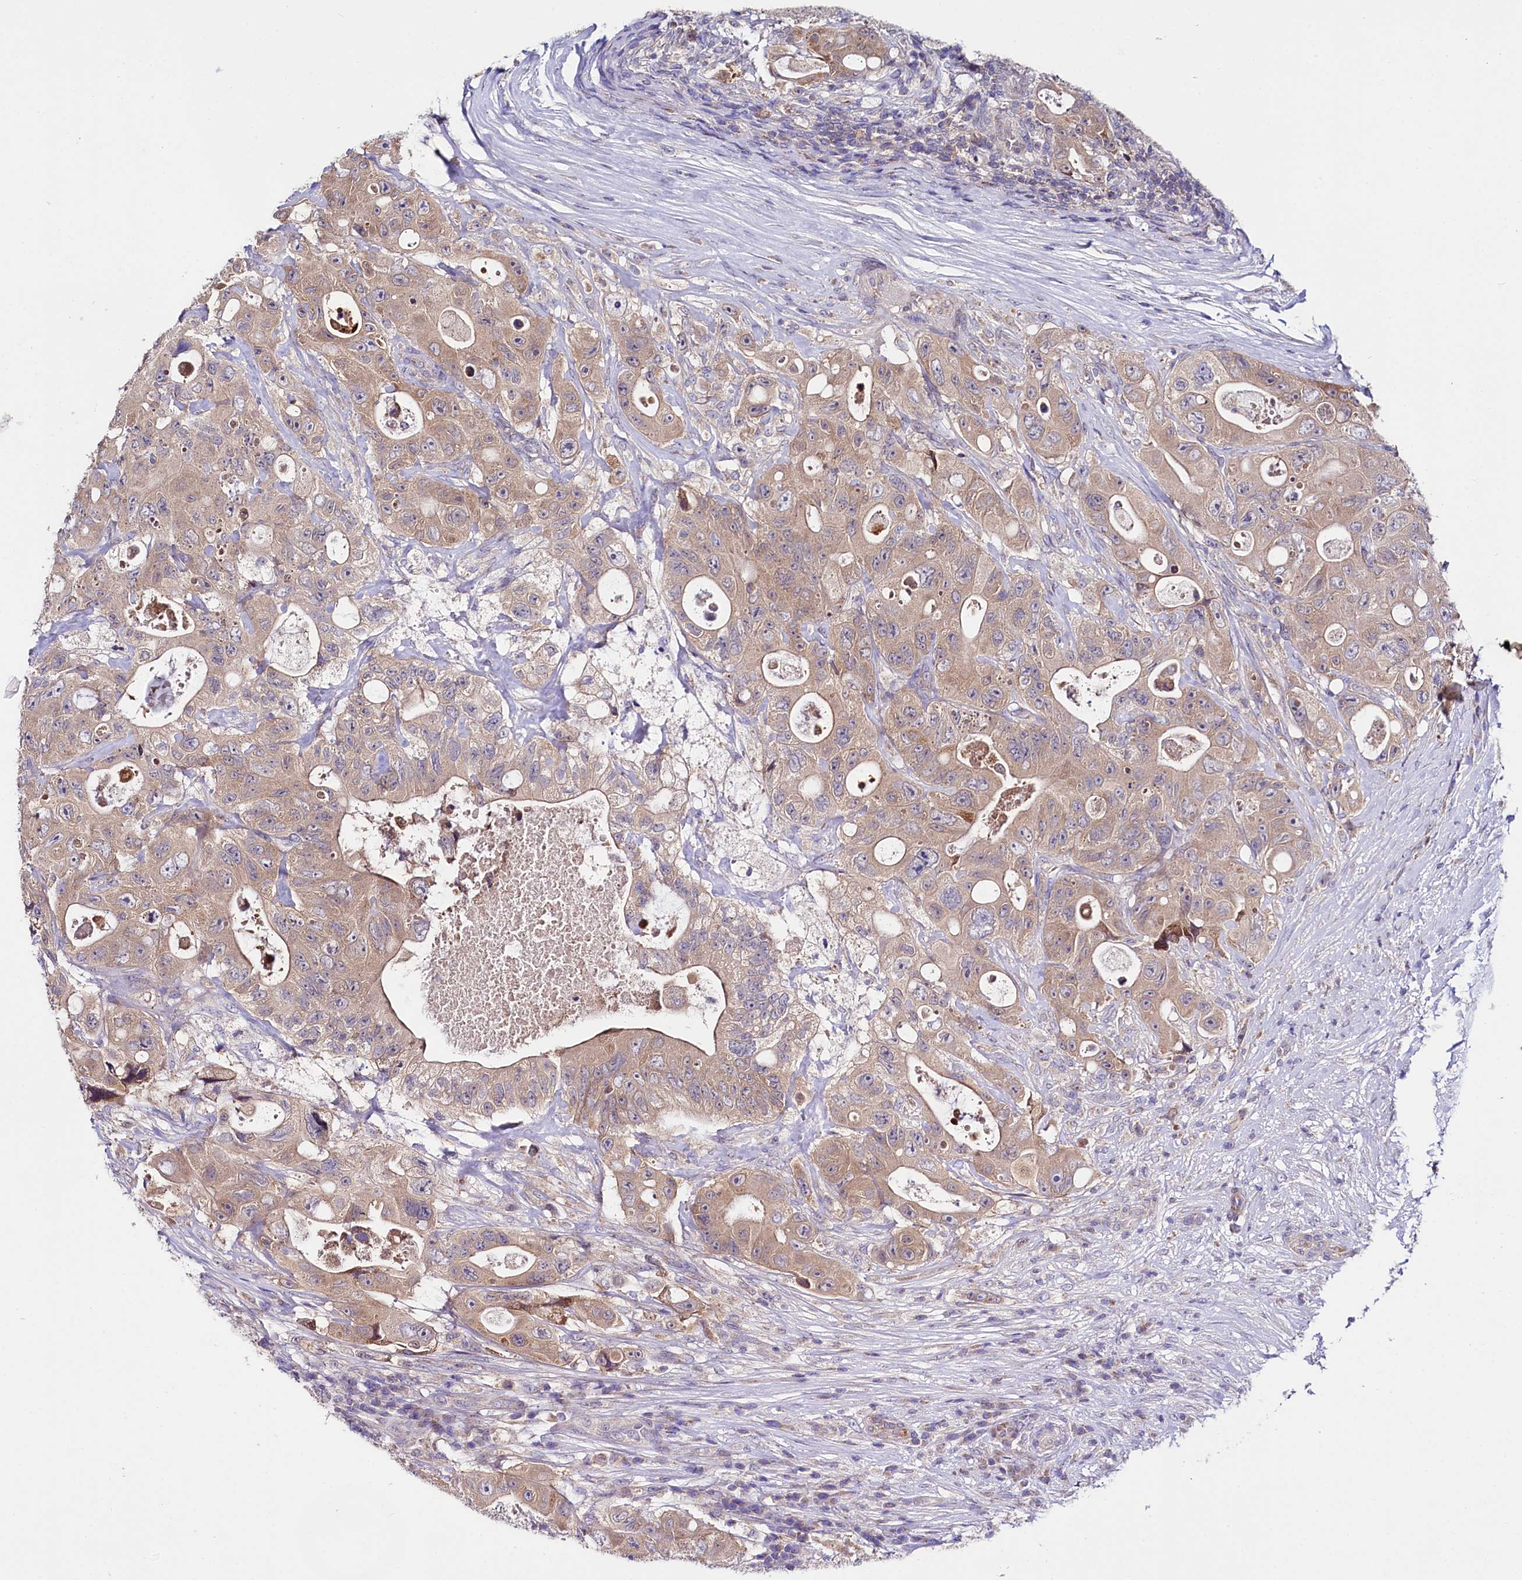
{"staining": {"intensity": "moderate", "quantity": ">75%", "location": "cytoplasmic/membranous,nuclear"}, "tissue": "colorectal cancer", "cell_type": "Tumor cells", "image_type": "cancer", "snomed": [{"axis": "morphology", "description": "Adenocarcinoma, NOS"}, {"axis": "topography", "description": "Colon"}], "caption": "Moderate cytoplasmic/membranous and nuclear positivity is seen in about >75% of tumor cells in colorectal adenocarcinoma. (IHC, brightfield microscopy, high magnification).", "gene": "CEP295", "patient": {"sex": "female", "age": 46}}